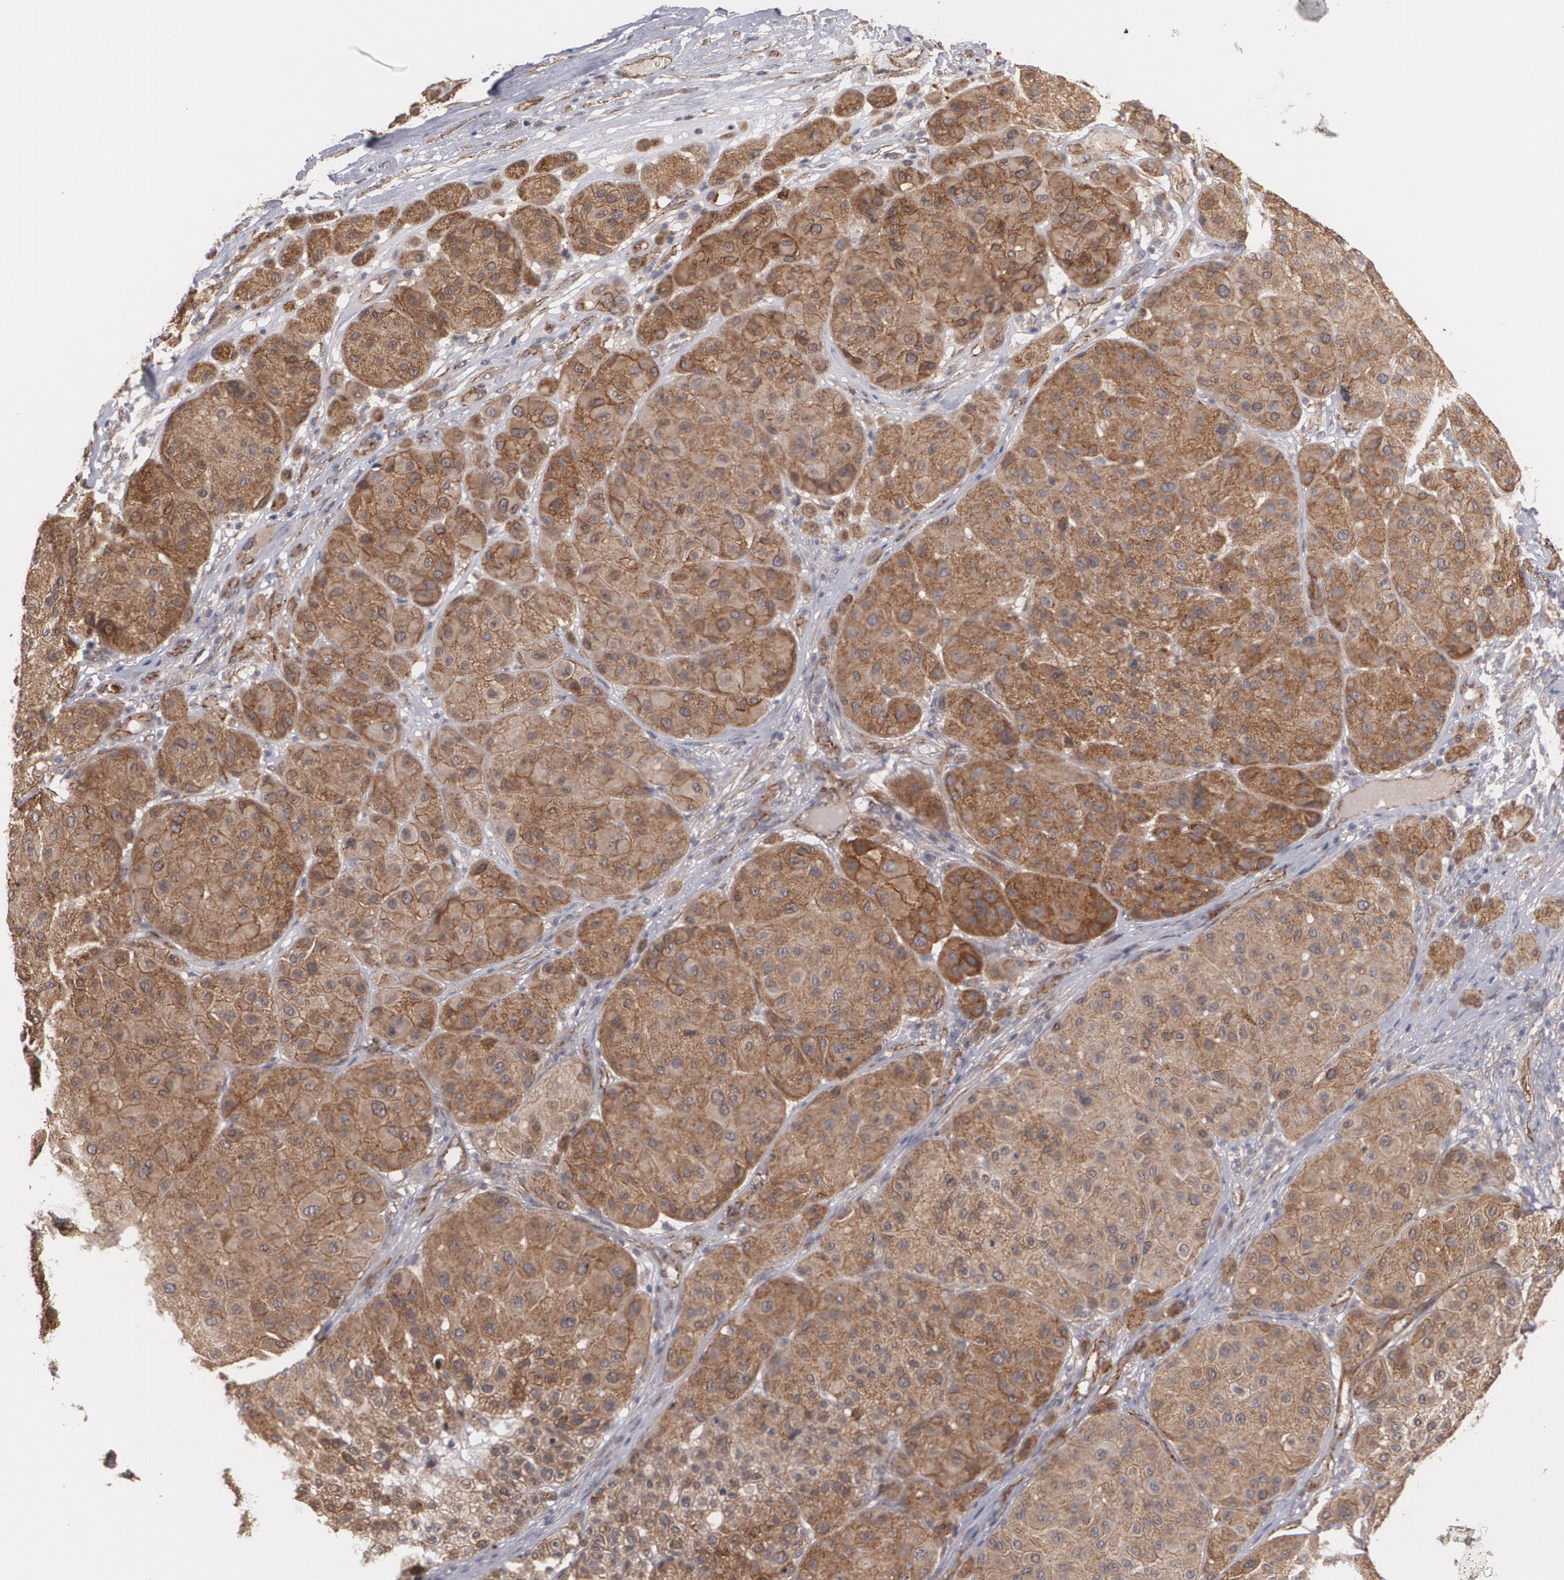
{"staining": {"intensity": "moderate", "quantity": ">75%", "location": "cytoplasmic/membranous"}, "tissue": "melanoma", "cell_type": "Tumor cells", "image_type": "cancer", "snomed": [{"axis": "morphology", "description": "Normal tissue, NOS"}, {"axis": "morphology", "description": "Malignant melanoma, Metastatic site"}, {"axis": "topography", "description": "Skin"}], "caption": "Tumor cells exhibit medium levels of moderate cytoplasmic/membranous staining in about >75% of cells in human malignant melanoma (metastatic site). (Stains: DAB (3,3'-diaminobenzidine) in brown, nuclei in blue, Microscopy: brightfield microscopy at high magnification).", "gene": "TJP1", "patient": {"sex": "male", "age": 41}}